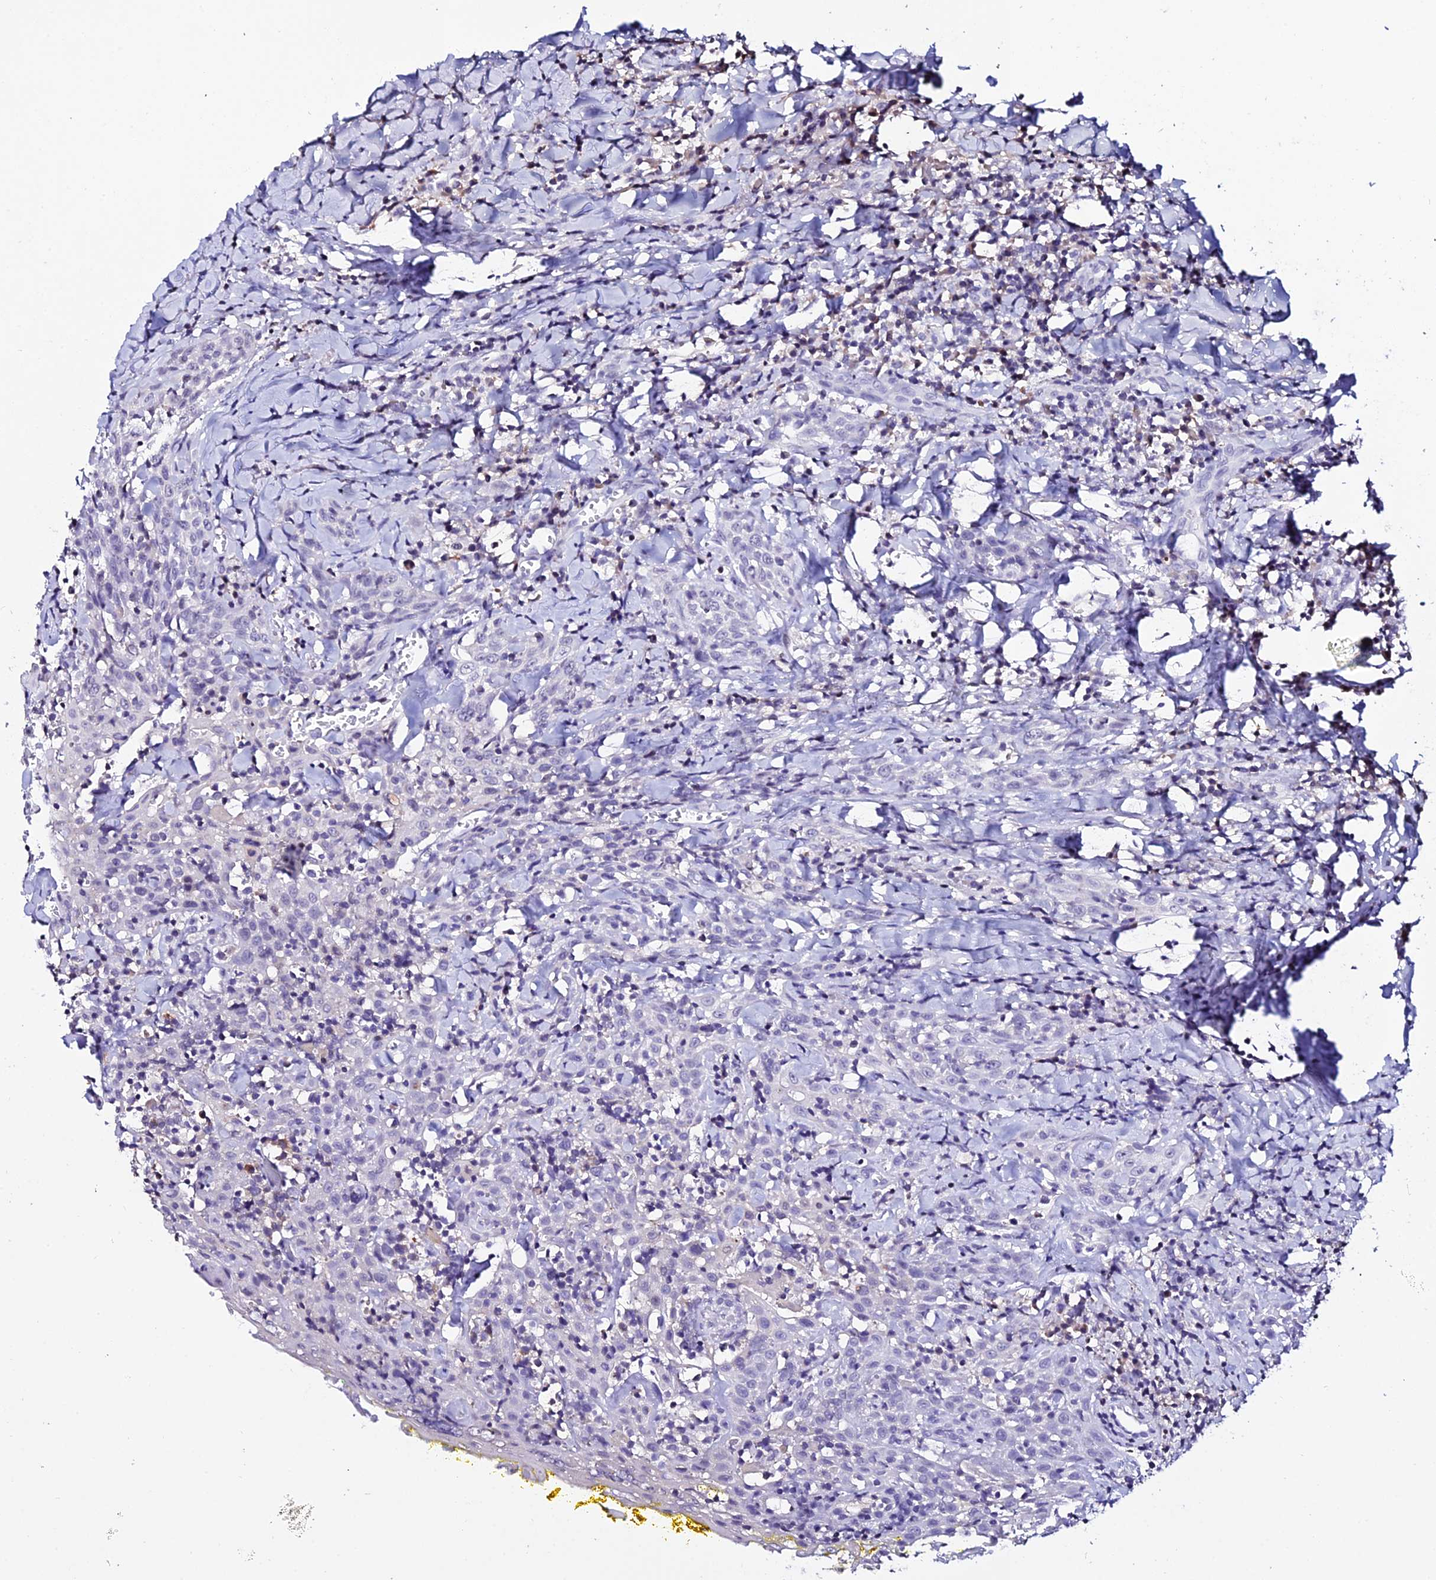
{"staining": {"intensity": "negative", "quantity": "none", "location": "none"}, "tissue": "head and neck cancer", "cell_type": "Tumor cells", "image_type": "cancer", "snomed": [{"axis": "morphology", "description": "Squamous cell carcinoma, NOS"}, {"axis": "topography", "description": "Head-Neck"}], "caption": "This is an immunohistochemistry micrograph of head and neck cancer. There is no expression in tumor cells.", "gene": "DEFB132", "patient": {"sex": "female", "age": 70}}